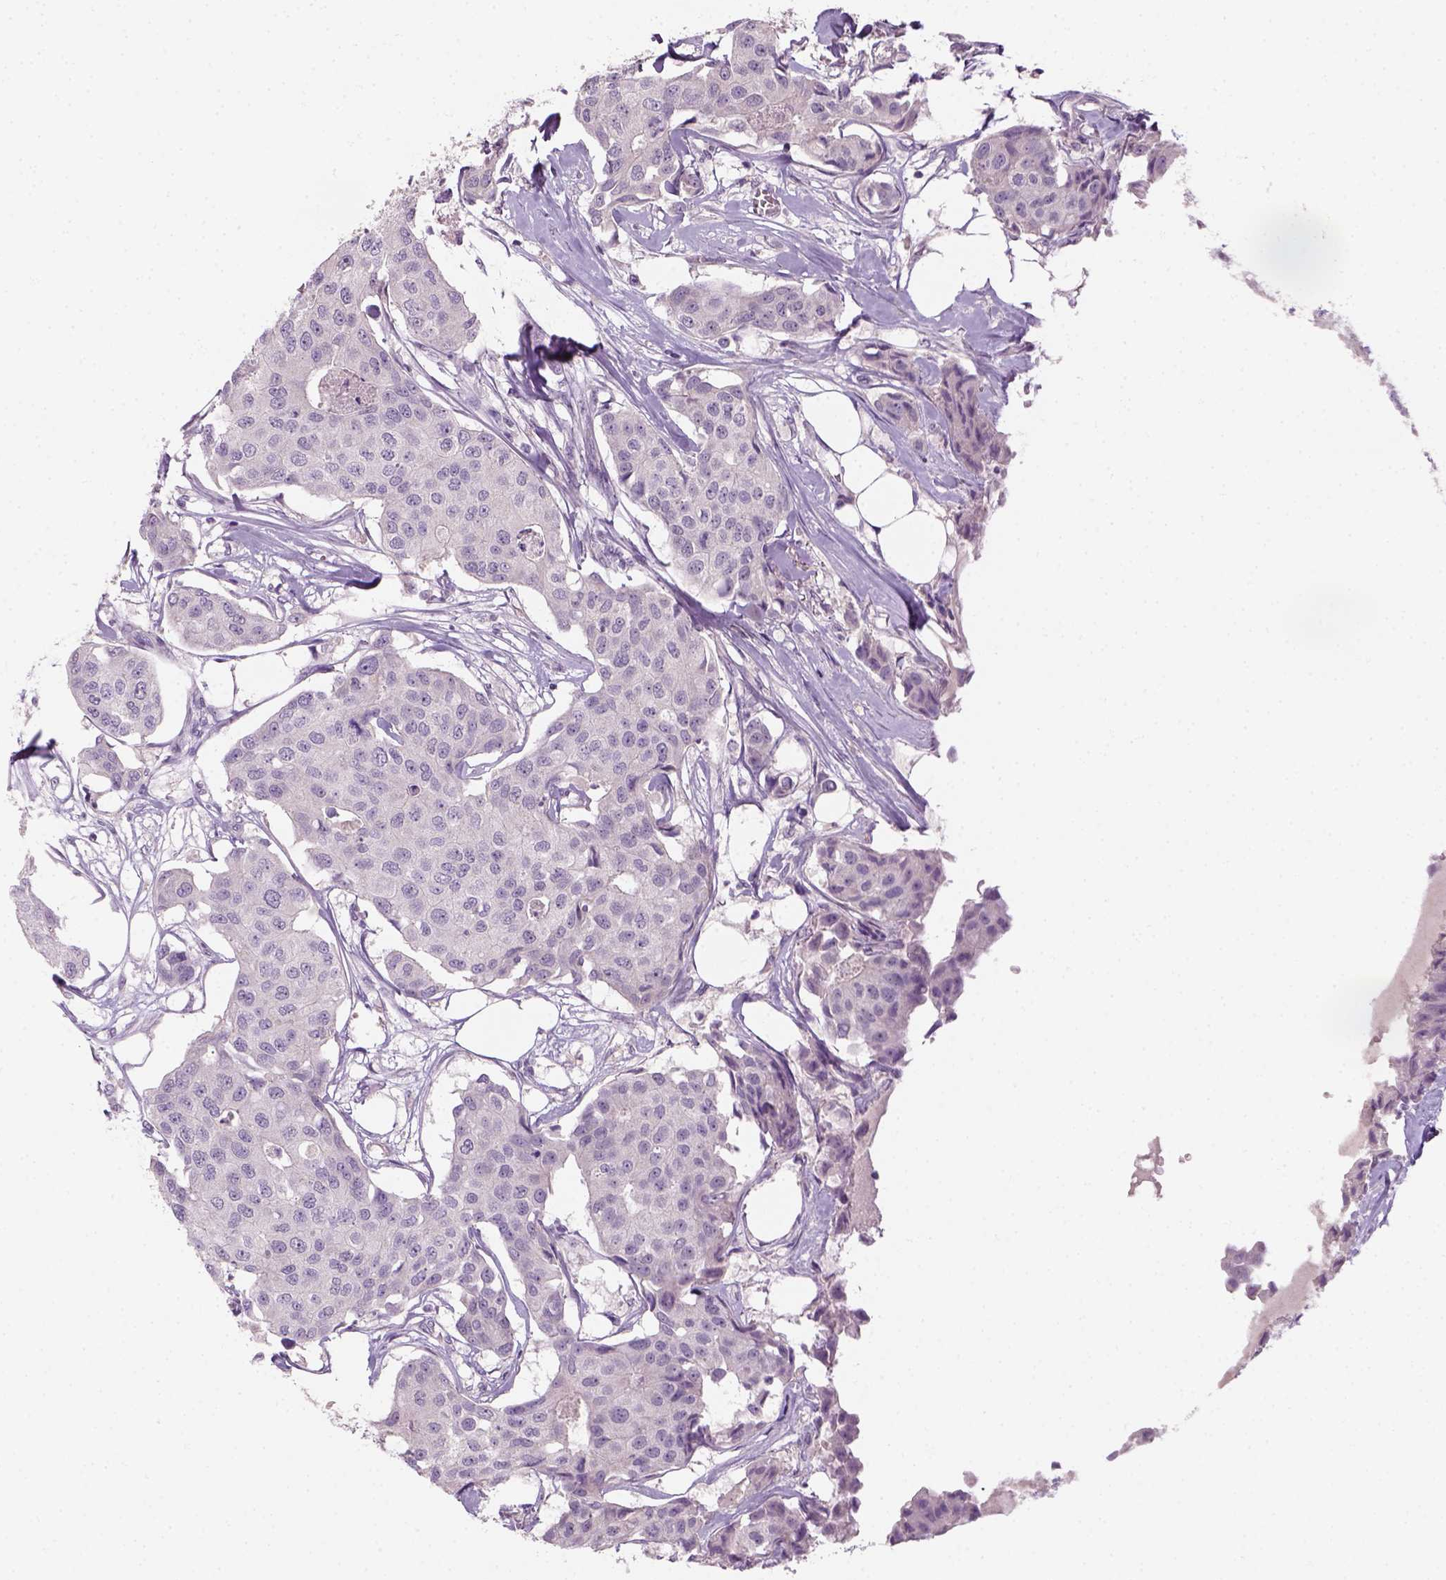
{"staining": {"intensity": "negative", "quantity": "none", "location": "none"}, "tissue": "breast cancer", "cell_type": "Tumor cells", "image_type": "cancer", "snomed": [{"axis": "morphology", "description": "Duct carcinoma"}, {"axis": "topography", "description": "Breast"}, {"axis": "topography", "description": "Lymph node"}], "caption": "The image reveals no staining of tumor cells in breast intraductal carcinoma. (DAB (3,3'-diaminobenzidine) IHC, high magnification).", "gene": "GFI1B", "patient": {"sex": "female", "age": 80}}